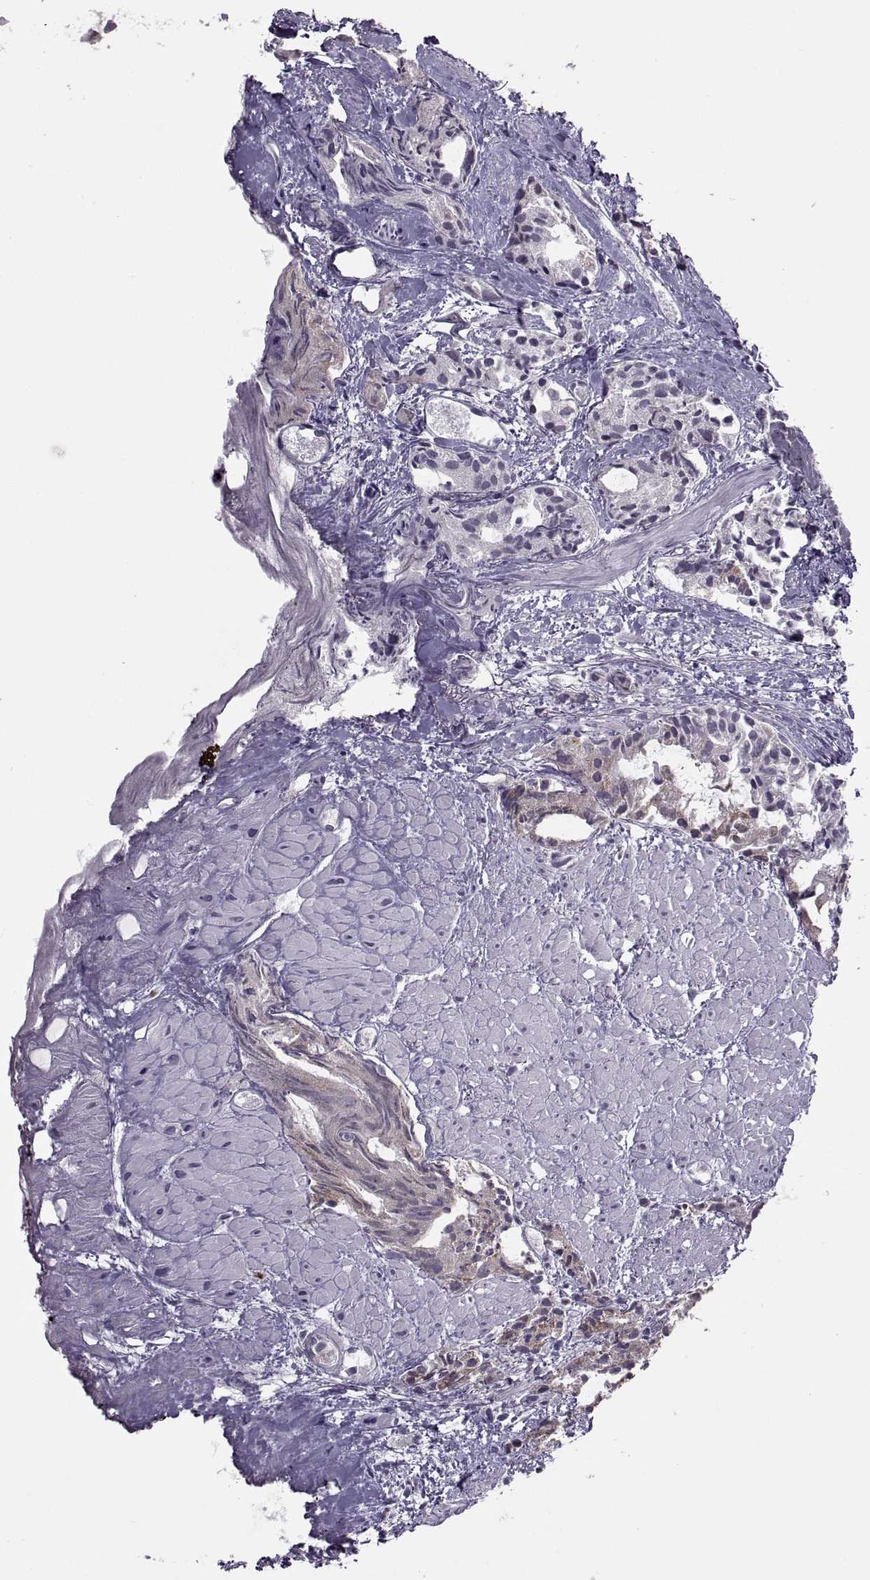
{"staining": {"intensity": "negative", "quantity": "none", "location": "none"}, "tissue": "prostate cancer", "cell_type": "Tumor cells", "image_type": "cancer", "snomed": [{"axis": "morphology", "description": "Adenocarcinoma, High grade"}, {"axis": "topography", "description": "Prostate"}], "caption": "This photomicrograph is of adenocarcinoma (high-grade) (prostate) stained with immunohistochemistry to label a protein in brown with the nuclei are counter-stained blue. There is no staining in tumor cells.", "gene": "ASIC2", "patient": {"sex": "male", "age": 79}}